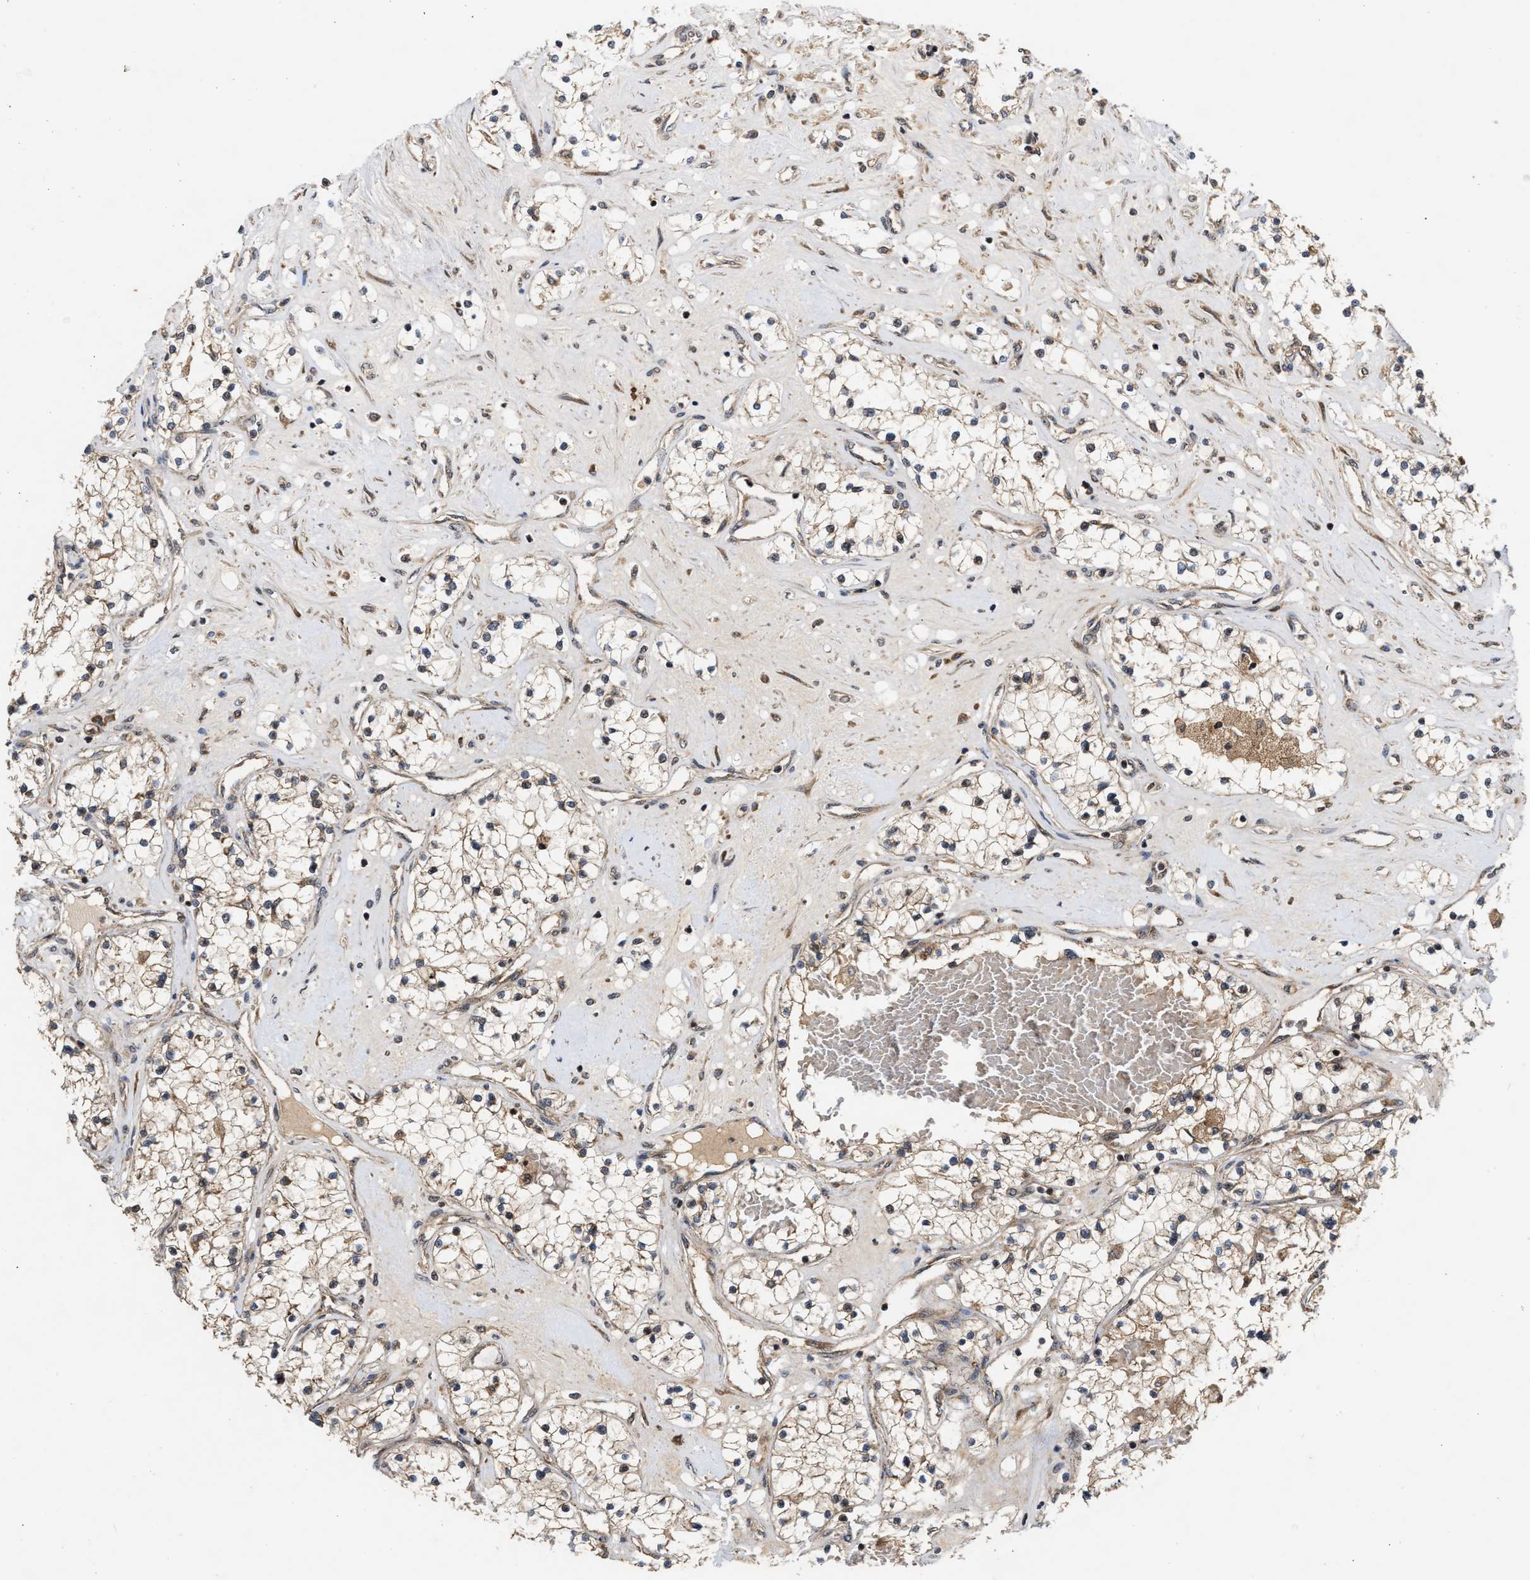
{"staining": {"intensity": "weak", "quantity": "25%-75%", "location": "cytoplasmic/membranous"}, "tissue": "renal cancer", "cell_type": "Tumor cells", "image_type": "cancer", "snomed": [{"axis": "morphology", "description": "Adenocarcinoma, NOS"}, {"axis": "topography", "description": "Kidney"}], "caption": "This is an image of immunohistochemistry (IHC) staining of renal cancer (adenocarcinoma), which shows weak expression in the cytoplasmic/membranous of tumor cells.", "gene": "CFLAR", "patient": {"sex": "male", "age": 68}}